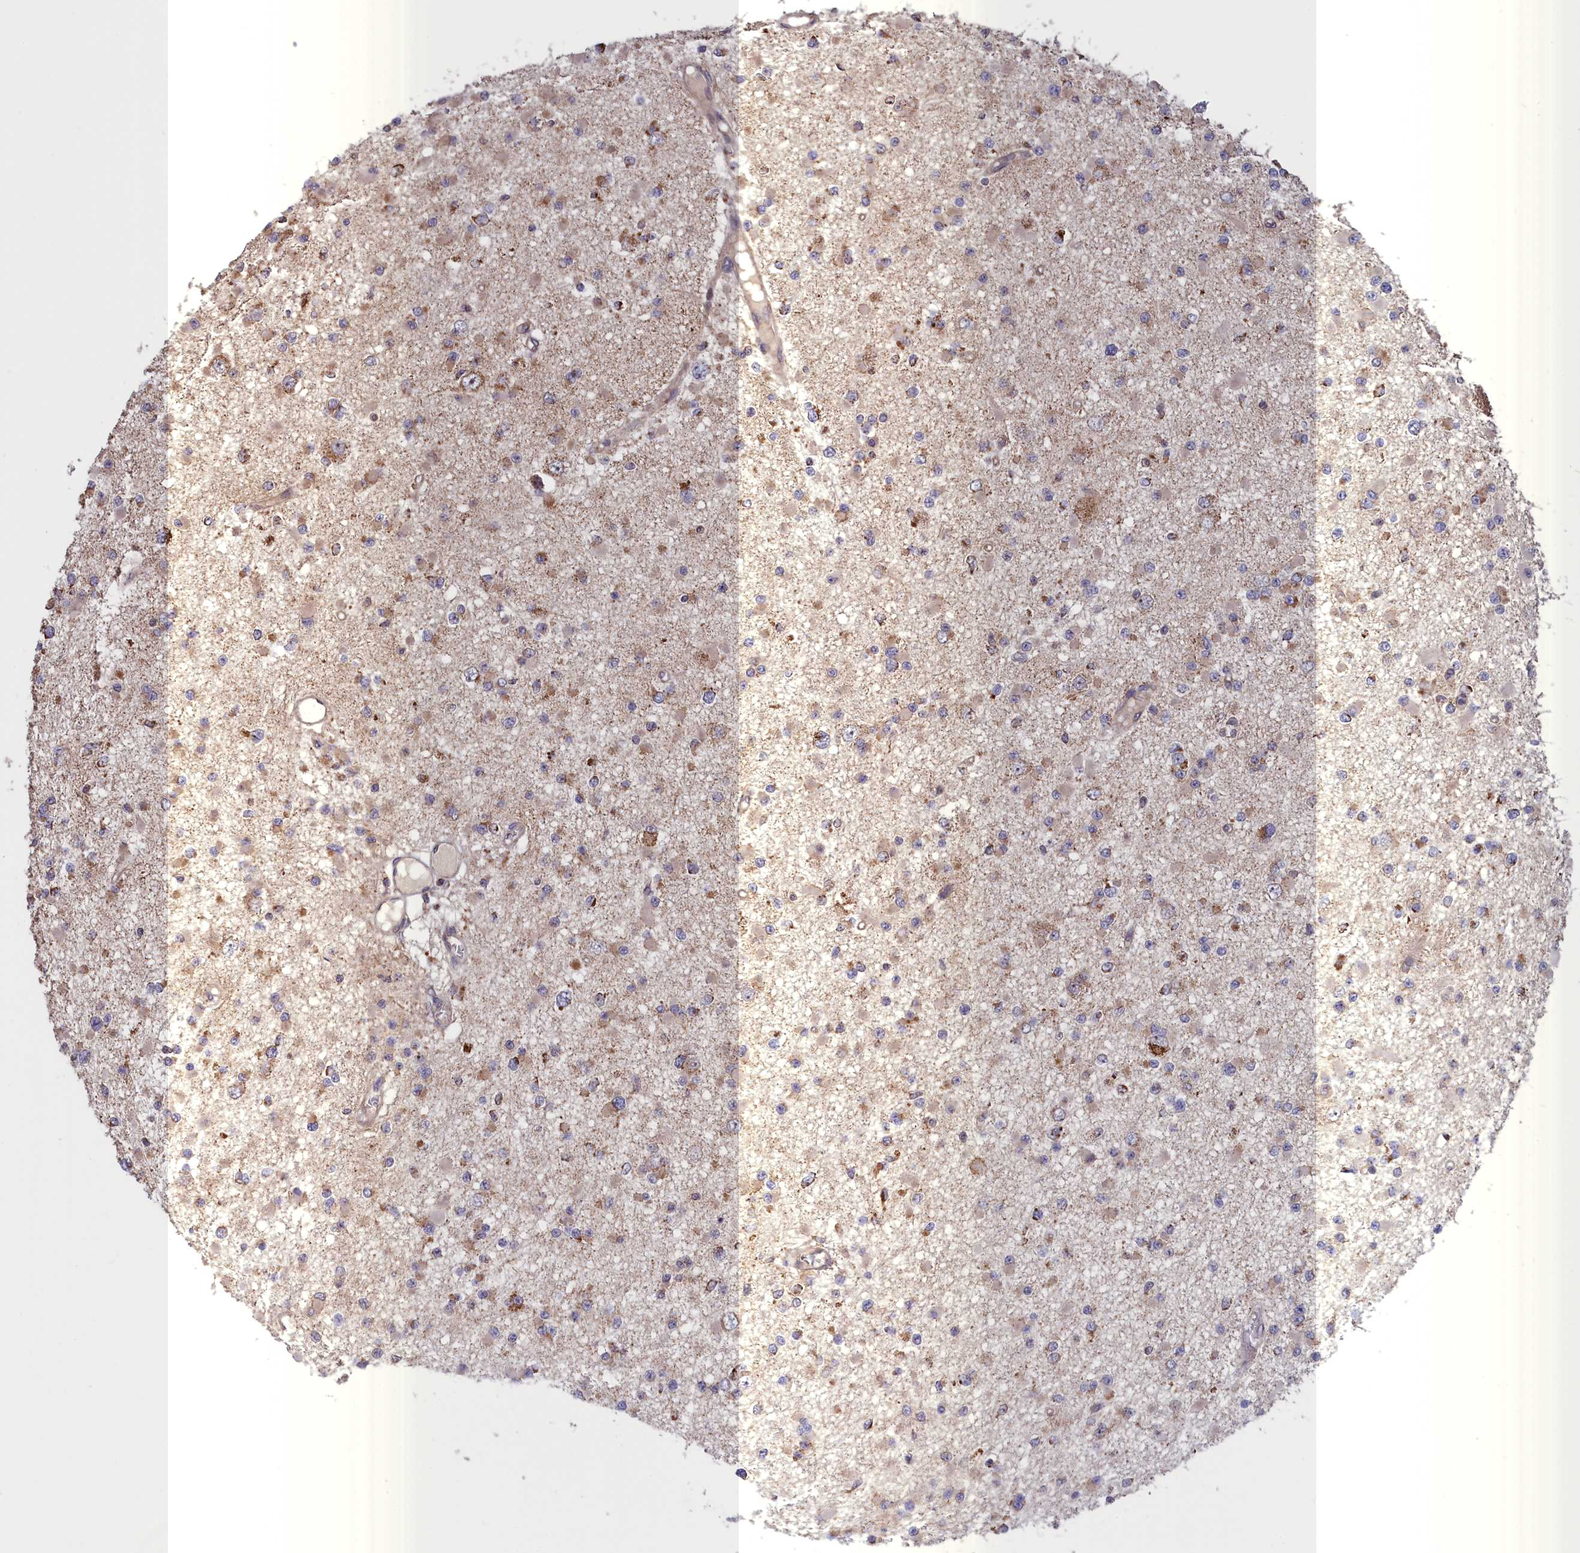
{"staining": {"intensity": "moderate", "quantity": "<25%", "location": "cytoplasmic/membranous"}, "tissue": "glioma", "cell_type": "Tumor cells", "image_type": "cancer", "snomed": [{"axis": "morphology", "description": "Glioma, malignant, Low grade"}, {"axis": "topography", "description": "Brain"}], "caption": "High-magnification brightfield microscopy of malignant glioma (low-grade) stained with DAB (brown) and counterstained with hematoxylin (blue). tumor cells exhibit moderate cytoplasmic/membranous staining is identified in about<25% of cells.", "gene": "TIMM44", "patient": {"sex": "female", "age": 22}}